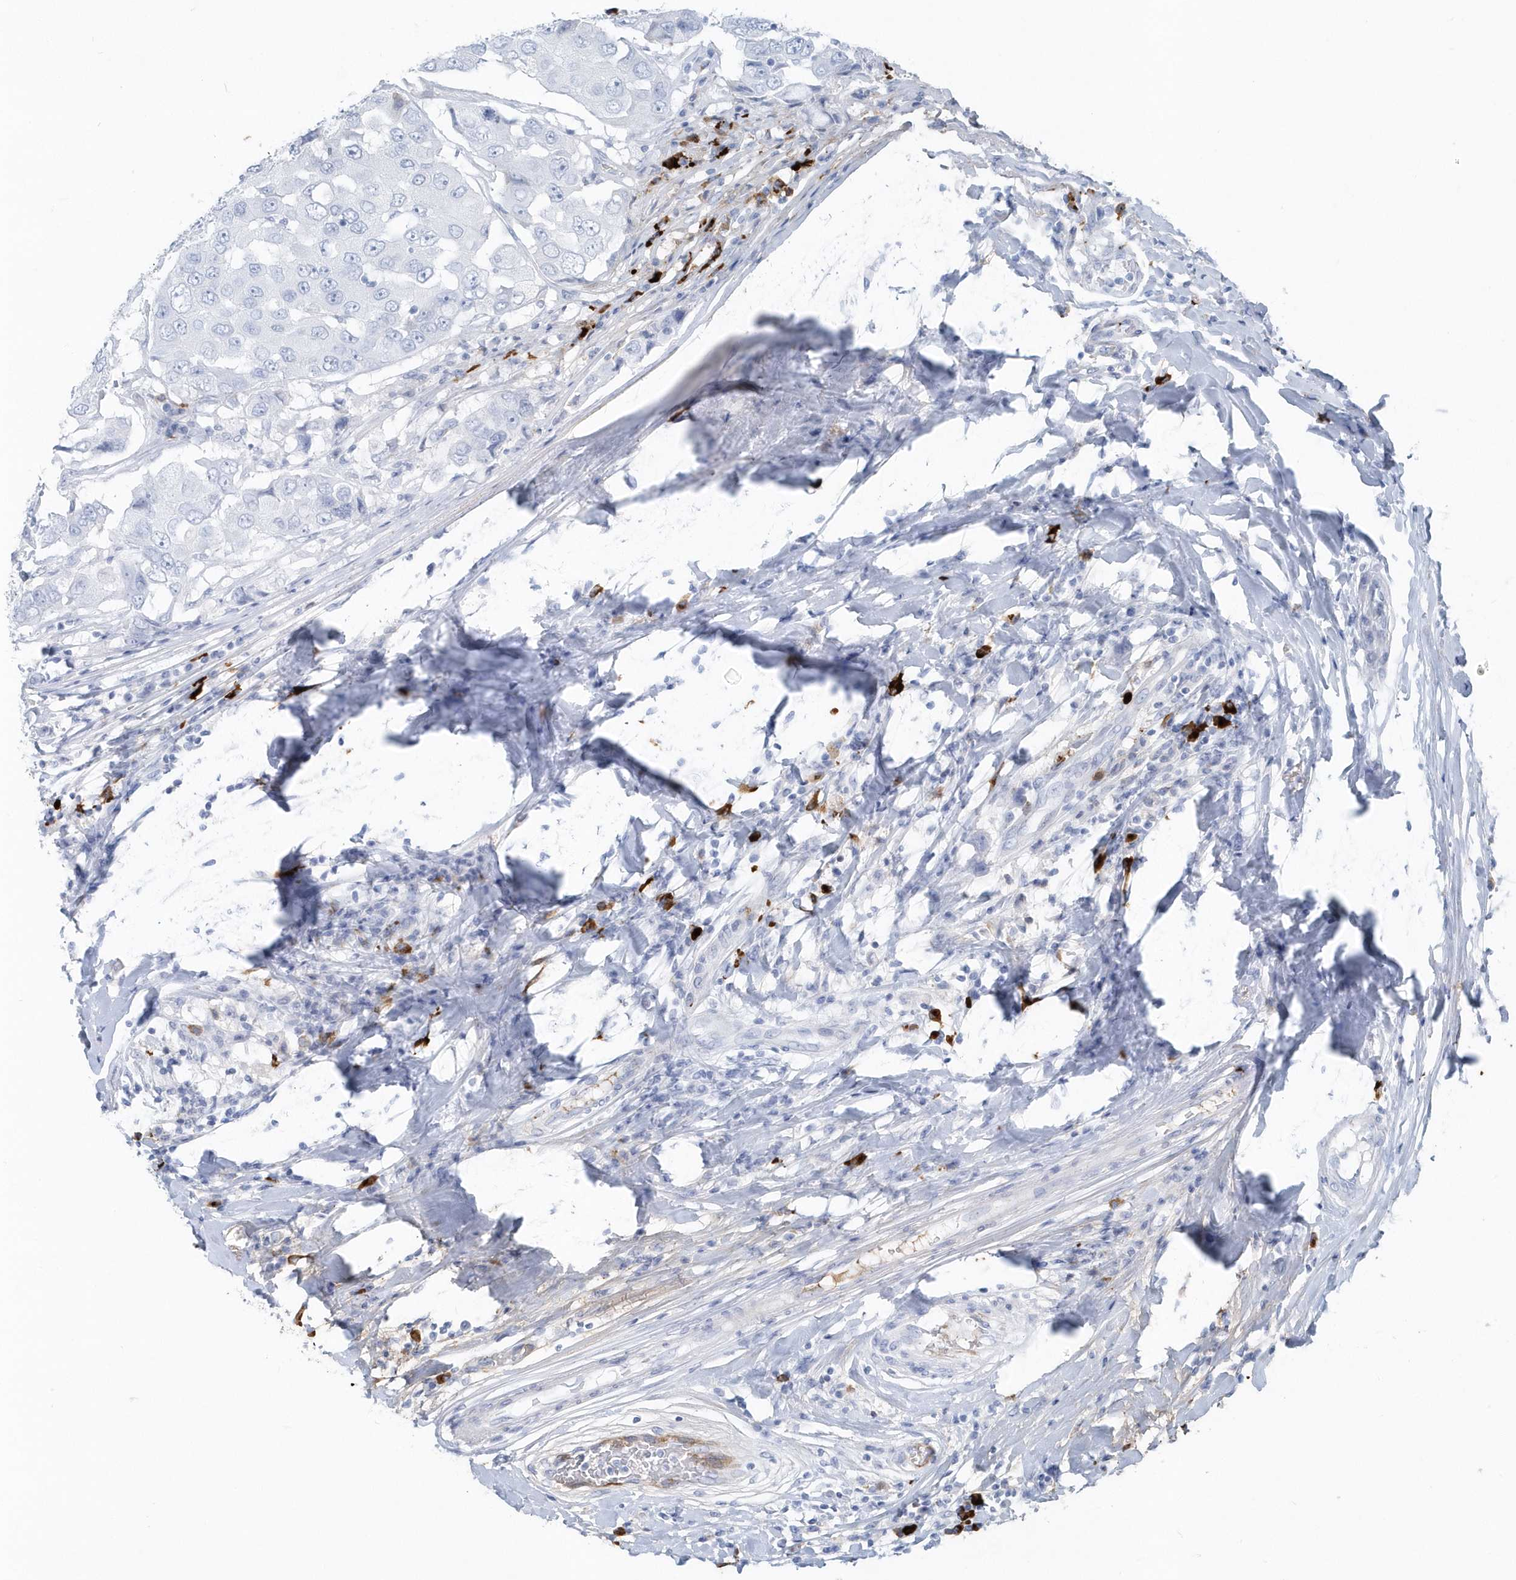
{"staining": {"intensity": "negative", "quantity": "none", "location": "none"}, "tissue": "breast cancer", "cell_type": "Tumor cells", "image_type": "cancer", "snomed": [{"axis": "morphology", "description": "Duct carcinoma"}, {"axis": "topography", "description": "Breast"}], "caption": "The immunohistochemistry photomicrograph has no significant expression in tumor cells of intraductal carcinoma (breast) tissue.", "gene": "JCHAIN", "patient": {"sex": "female", "age": 27}}